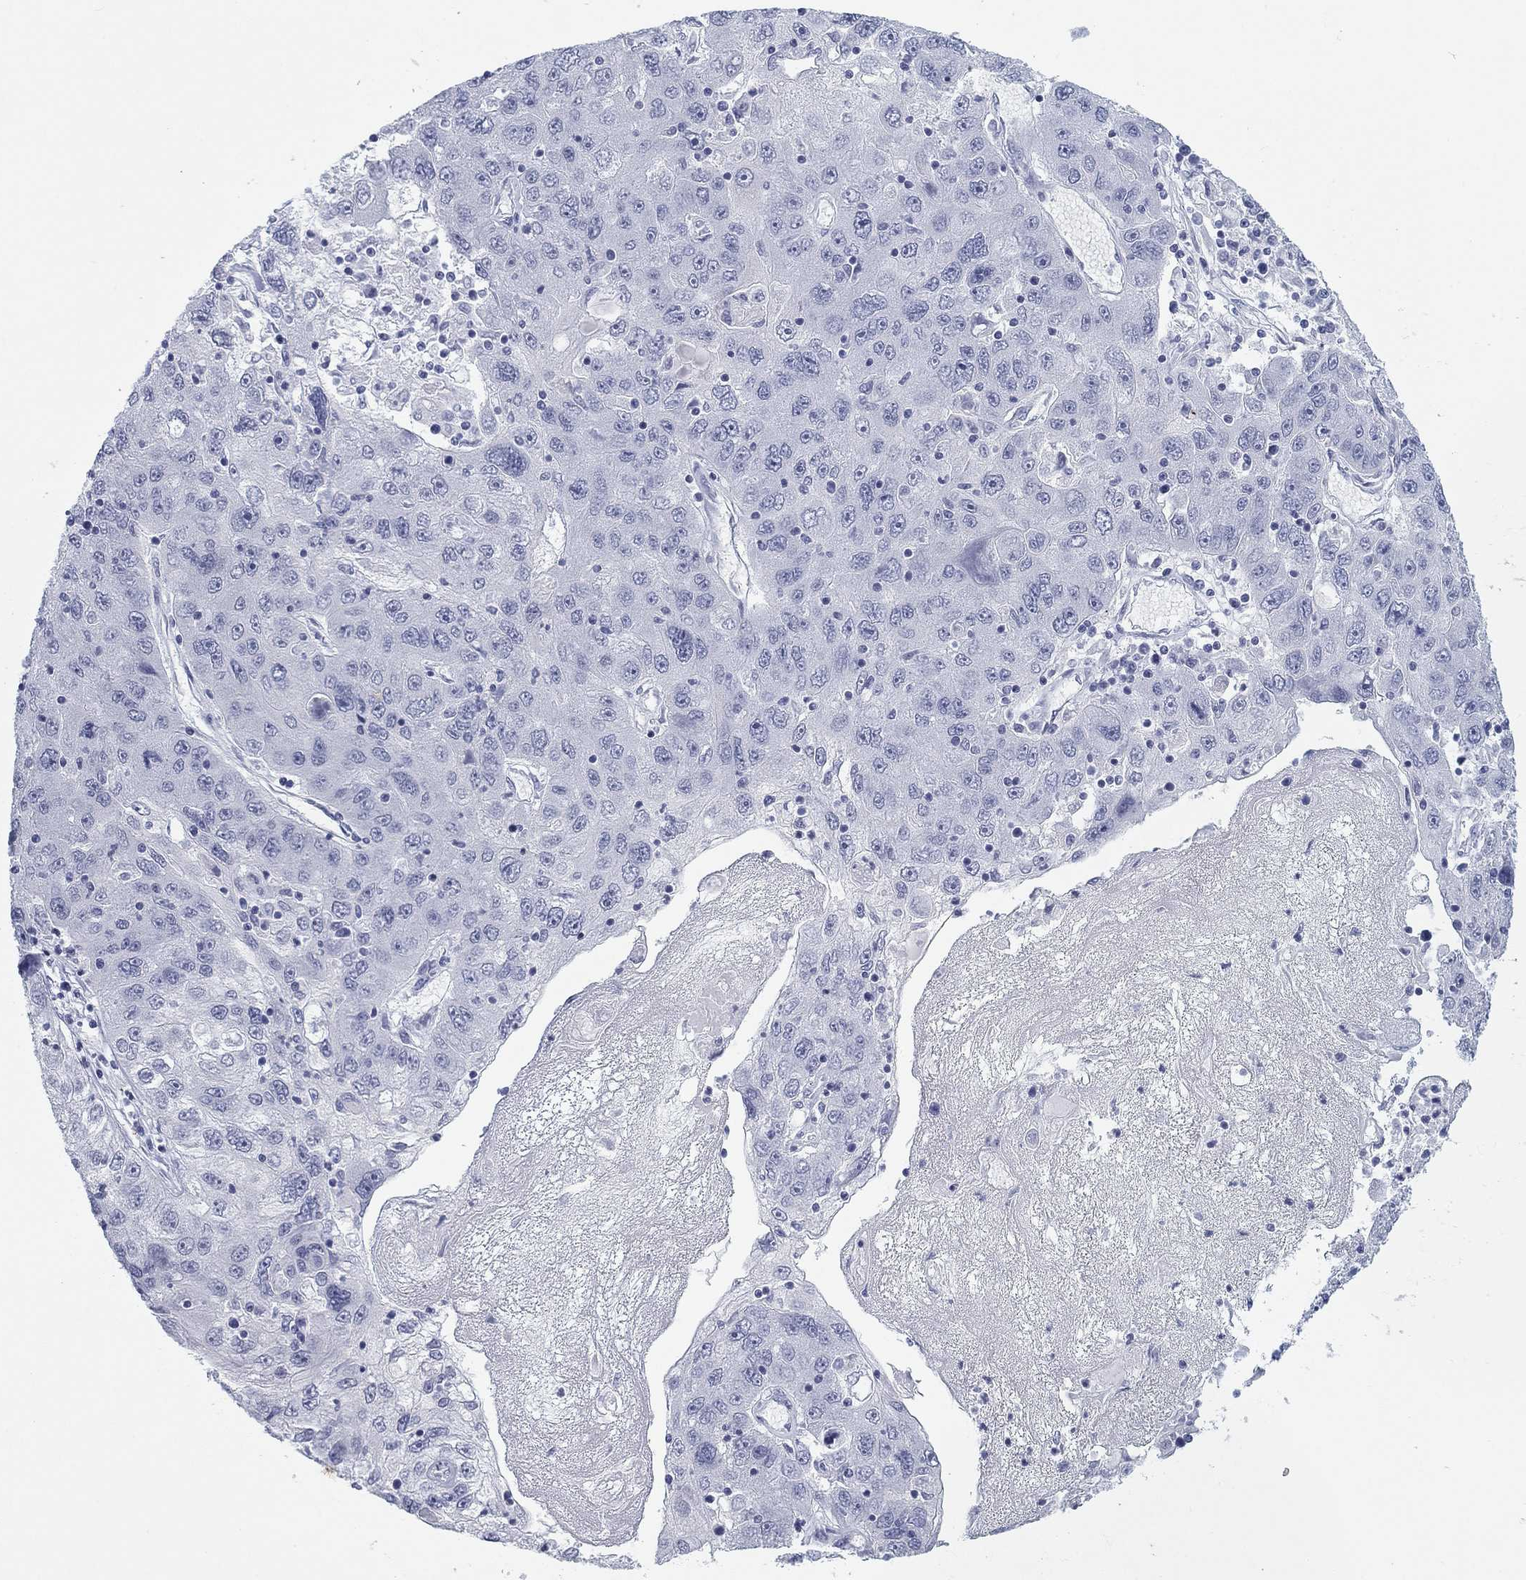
{"staining": {"intensity": "negative", "quantity": "none", "location": "none"}, "tissue": "stomach cancer", "cell_type": "Tumor cells", "image_type": "cancer", "snomed": [{"axis": "morphology", "description": "Adenocarcinoma, NOS"}, {"axis": "topography", "description": "Stomach"}], "caption": "IHC micrograph of neoplastic tissue: human stomach cancer (adenocarcinoma) stained with DAB (3,3'-diaminobenzidine) displays no significant protein staining in tumor cells.", "gene": "CALB1", "patient": {"sex": "male", "age": 56}}